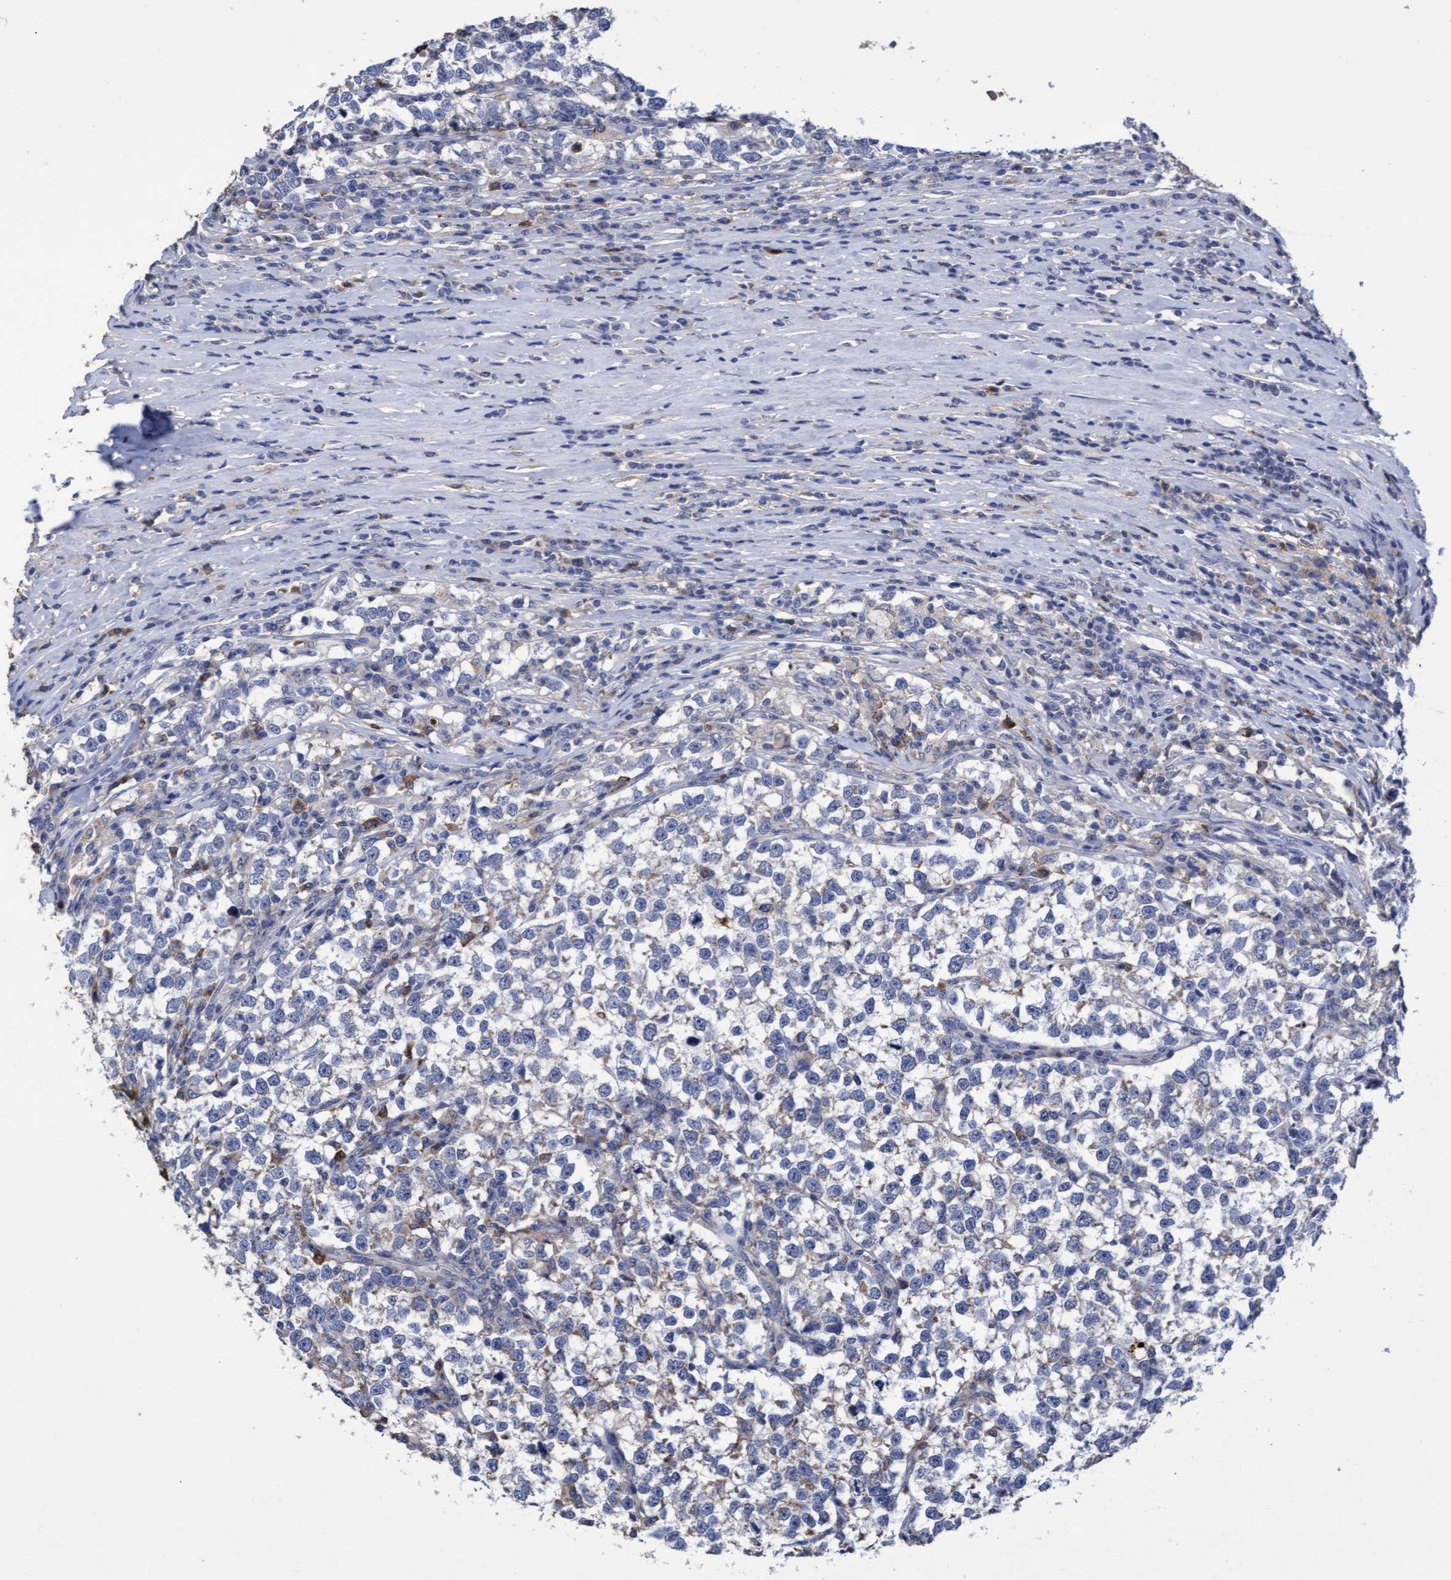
{"staining": {"intensity": "negative", "quantity": "none", "location": "none"}, "tissue": "testis cancer", "cell_type": "Tumor cells", "image_type": "cancer", "snomed": [{"axis": "morphology", "description": "Normal tissue, NOS"}, {"axis": "morphology", "description": "Seminoma, NOS"}, {"axis": "topography", "description": "Testis"}], "caption": "Micrograph shows no protein staining in tumor cells of testis cancer (seminoma) tissue. (Brightfield microscopy of DAB immunohistochemistry at high magnification).", "gene": "GPR39", "patient": {"sex": "male", "age": 43}}